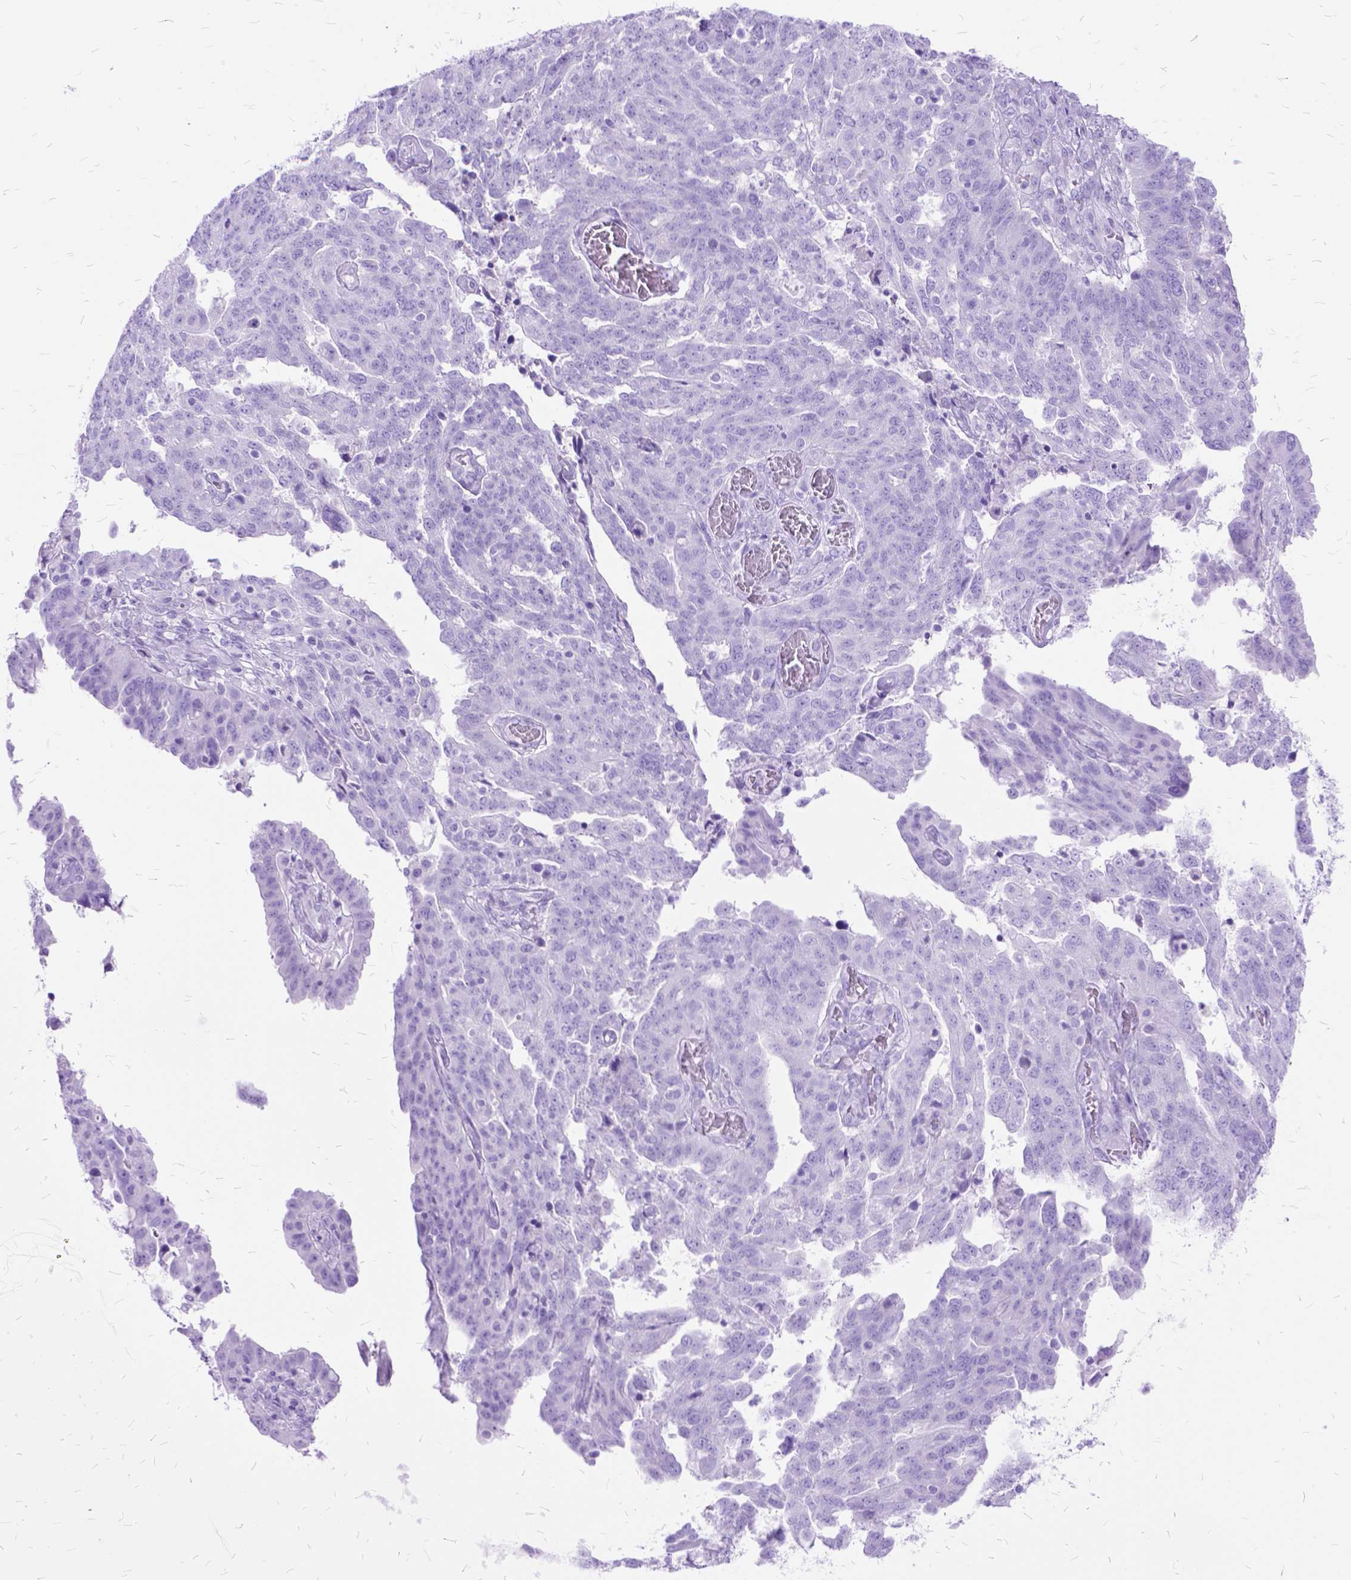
{"staining": {"intensity": "negative", "quantity": "none", "location": "none"}, "tissue": "ovarian cancer", "cell_type": "Tumor cells", "image_type": "cancer", "snomed": [{"axis": "morphology", "description": "Cystadenocarcinoma, serous, NOS"}, {"axis": "topography", "description": "Ovary"}], "caption": "Human ovarian cancer stained for a protein using IHC demonstrates no positivity in tumor cells.", "gene": "DNAH2", "patient": {"sex": "female", "age": 67}}